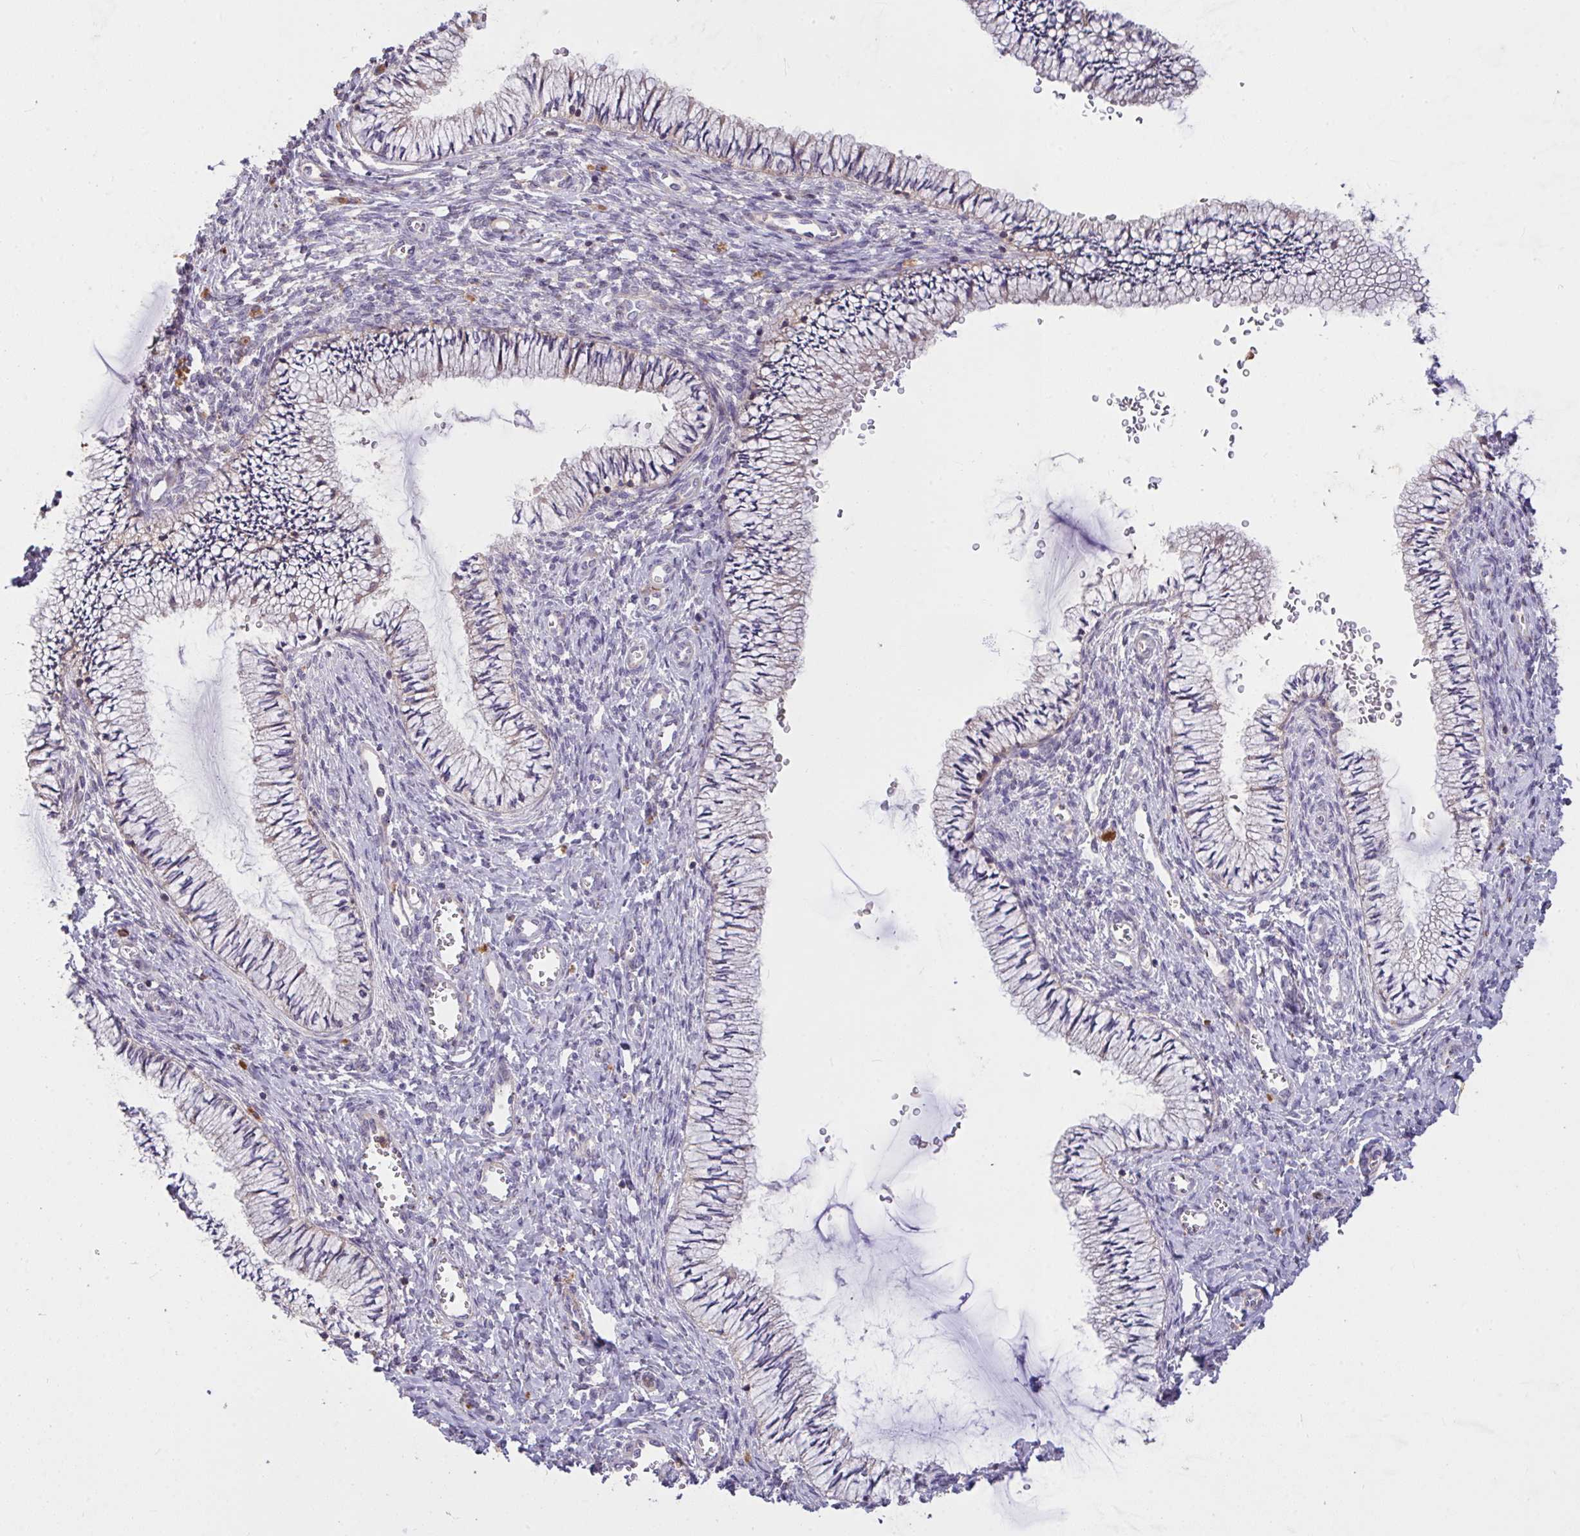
{"staining": {"intensity": "weak", "quantity": "<25%", "location": "cytoplasmic/membranous"}, "tissue": "cervix", "cell_type": "Glandular cells", "image_type": "normal", "snomed": [{"axis": "morphology", "description": "Normal tissue, NOS"}, {"axis": "topography", "description": "Cervix"}], "caption": "The immunohistochemistry histopathology image has no significant positivity in glandular cells of cervix.", "gene": "FCER1A", "patient": {"sex": "female", "age": 24}}